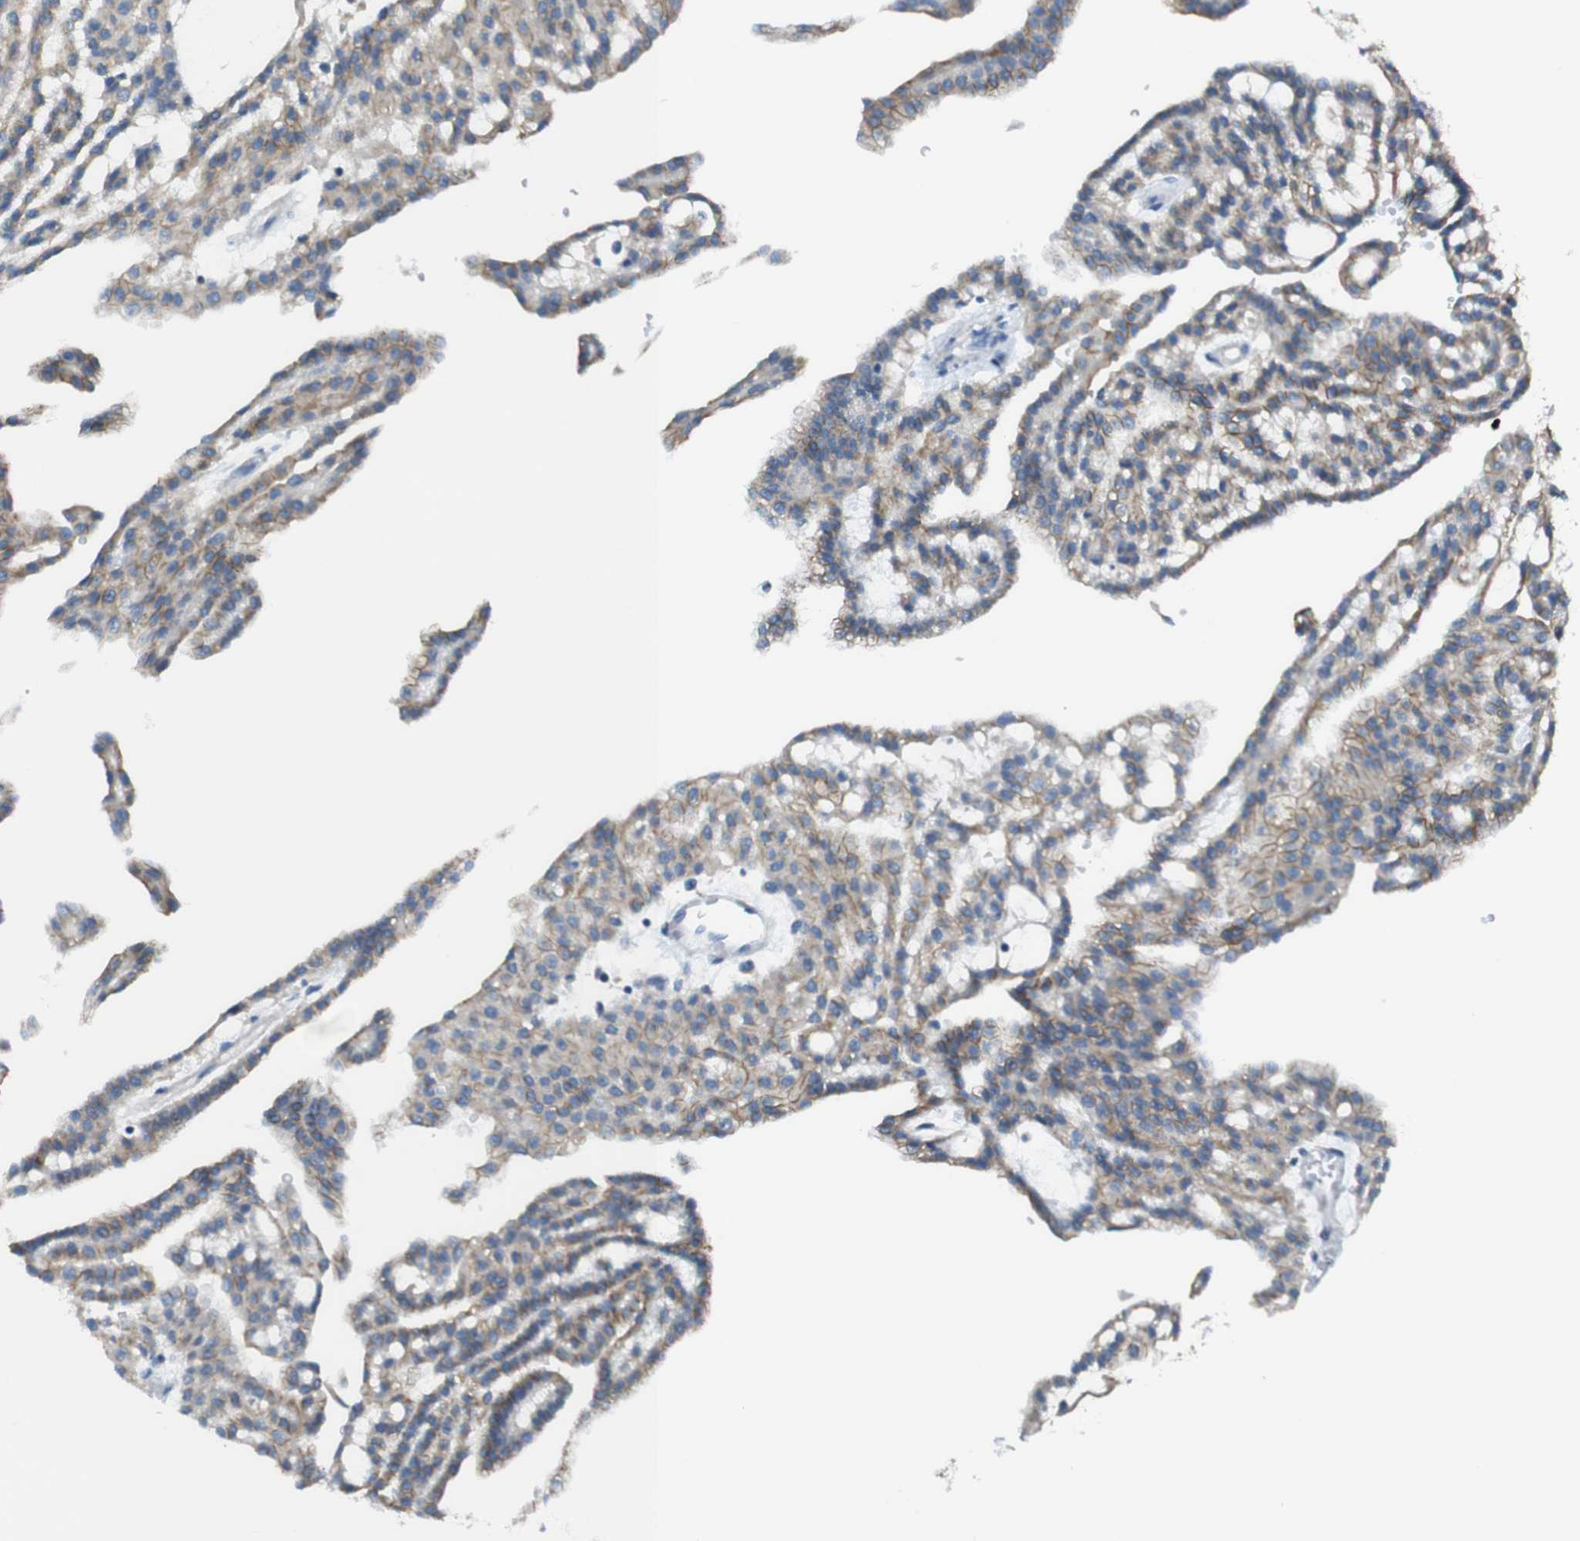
{"staining": {"intensity": "weak", "quantity": "25%-75%", "location": "cytoplasmic/membranous"}, "tissue": "renal cancer", "cell_type": "Tumor cells", "image_type": "cancer", "snomed": [{"axis": "morphology", "description": "Adenocarcinoma, NOS"}, {"axis": "topography", "description": "Kidney"}], "caption": "Weak cytoplasmic/membranous positivity is present in approximately 25%-75% of tumor cells in renal cancer (adenocarcinoma). (DAB = brown stain, brightfield microscopy at high magnification).", "gene": "CLMN", "patient": {"sex": "male", "age": 63}}